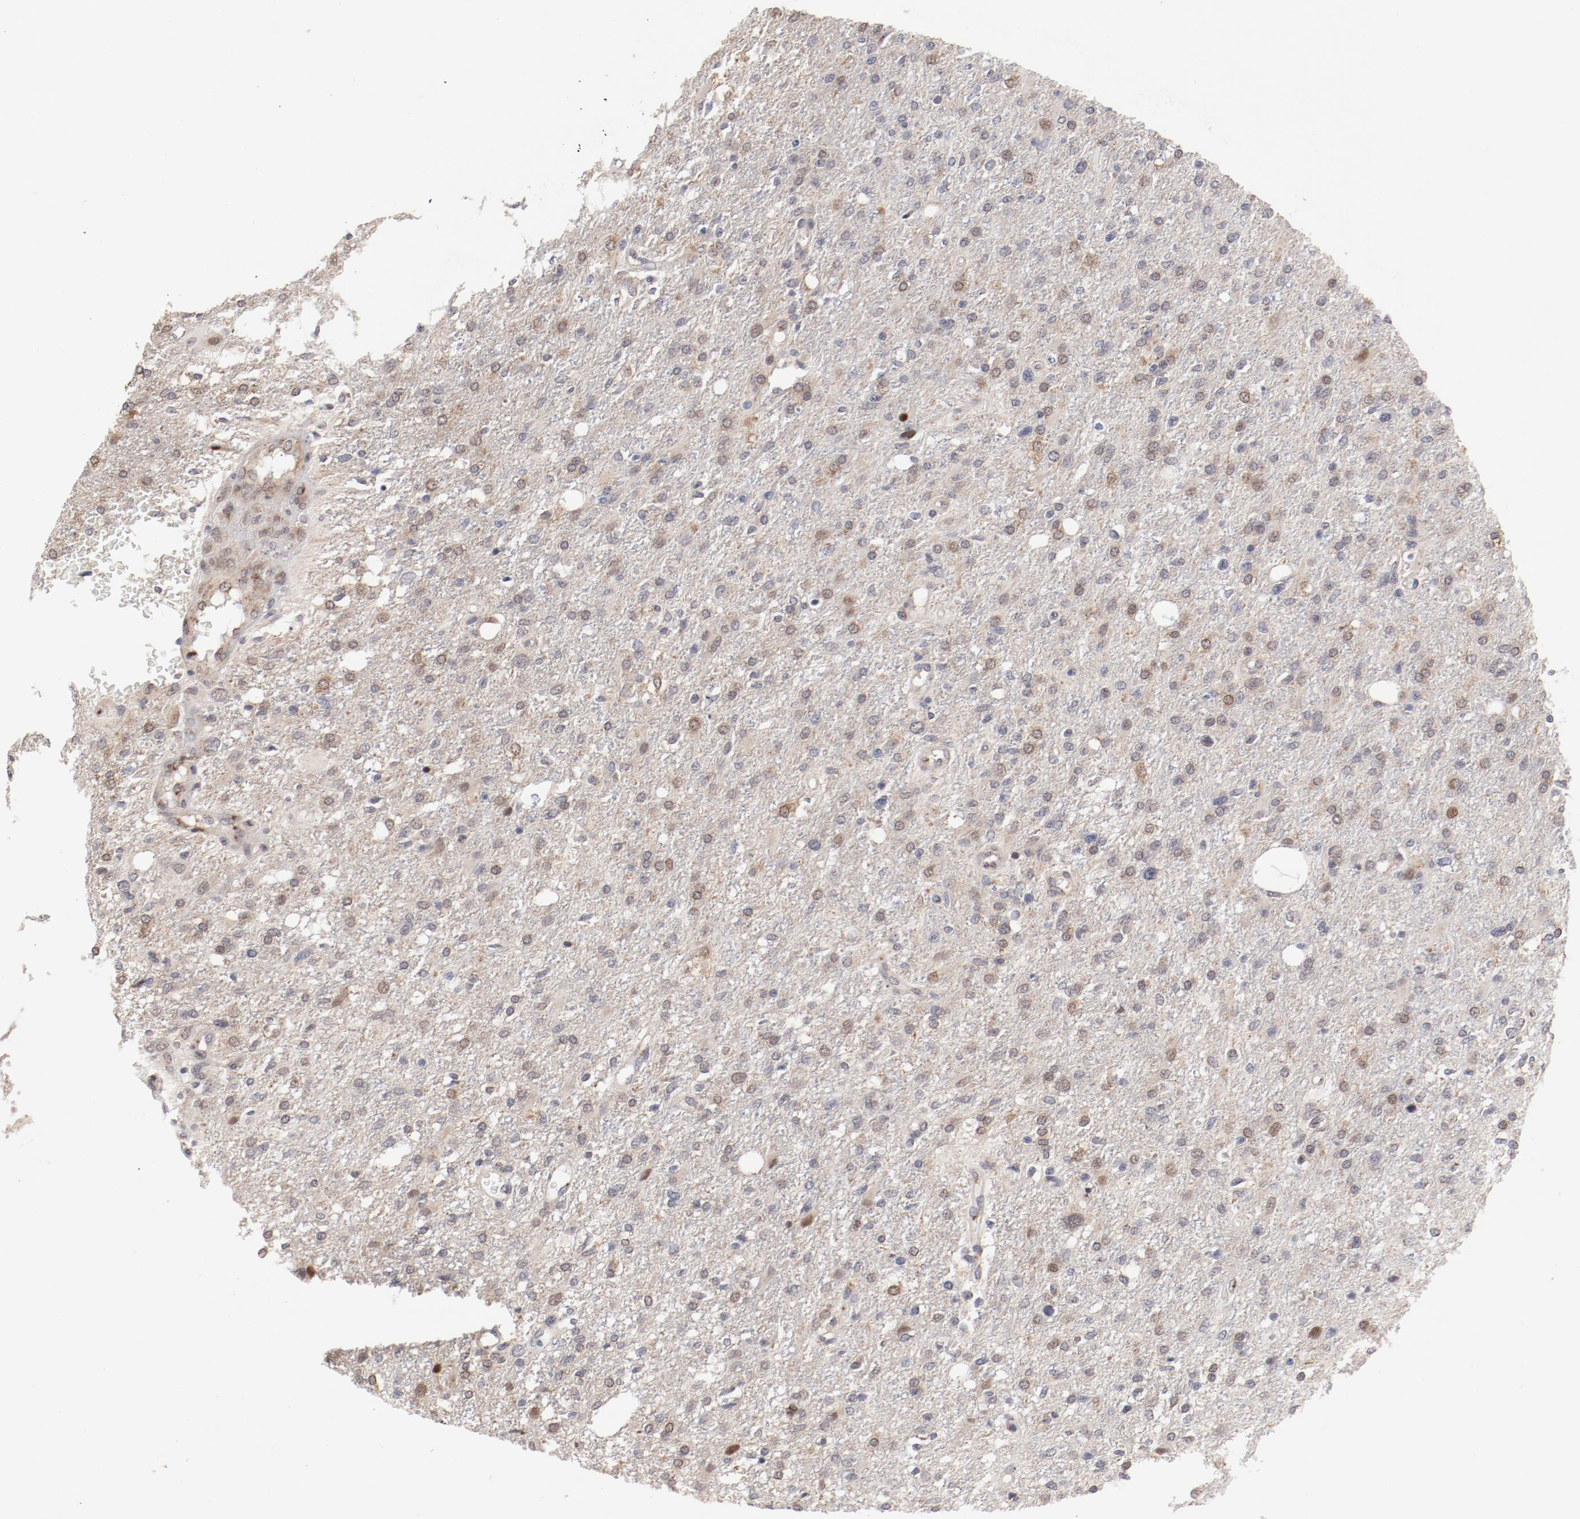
{"staining": {"intensity": "moderate", "quantity": "<25%", "location": "cytoplasmic/membranous"}, "tissue": "glioma", "cell_type": "Tumor cells", "image_type": "cancer", "snomed": [{"axis": "morphology", "description": "Glioma, malignant, High grade"}, {"axis": "topography", "description": "Cerebral cortex"}], "caption": "Tumor cells show low levels of moderate cytoplasmic/membranous expression in about <25% of cells in human glioma.", "gene": "RPL12", "patient": {"sex": "male", "age": 76}}